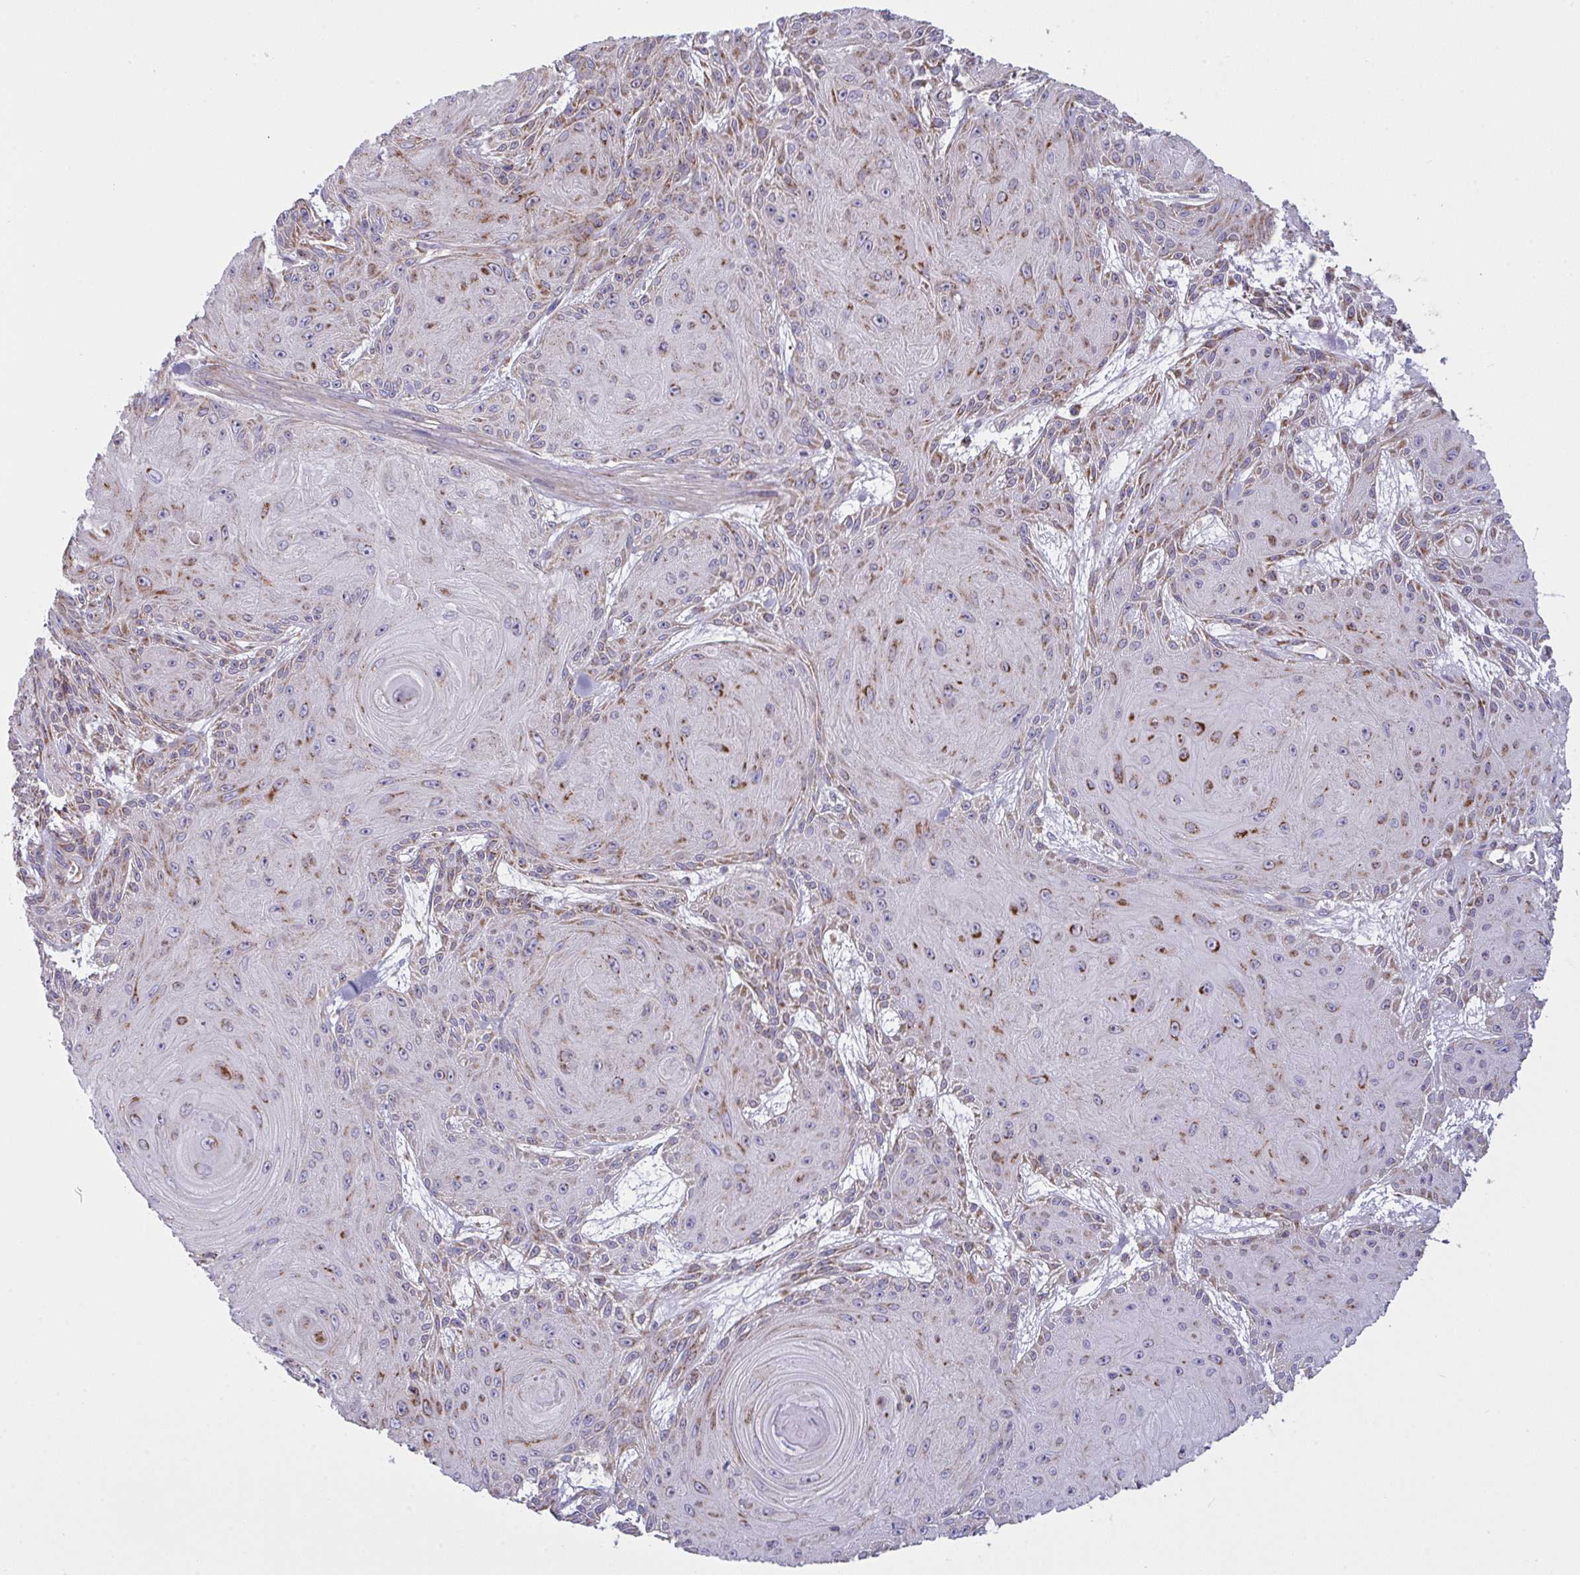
{"staining": {"intensity": "moderate", "quantity": "25%-75%", "location": "cytoplasmic/membranous"}, "tissue": "skin cancer", "cell_type": "Tumor cells", "image_type": "cancer", "snomed": [{"axis": "morphology", "description": "Squamous cell carcinoma, NOS"}, {"axis": "topography", "description": "Skin"}], "caption": "Skin squamous cell carcinoma stained for a protein shows moderate cytoplasmic/membranous positivity in tumor cells.", "gene": "MICOS10", "patient": {"sex": "male", "age": 88}}